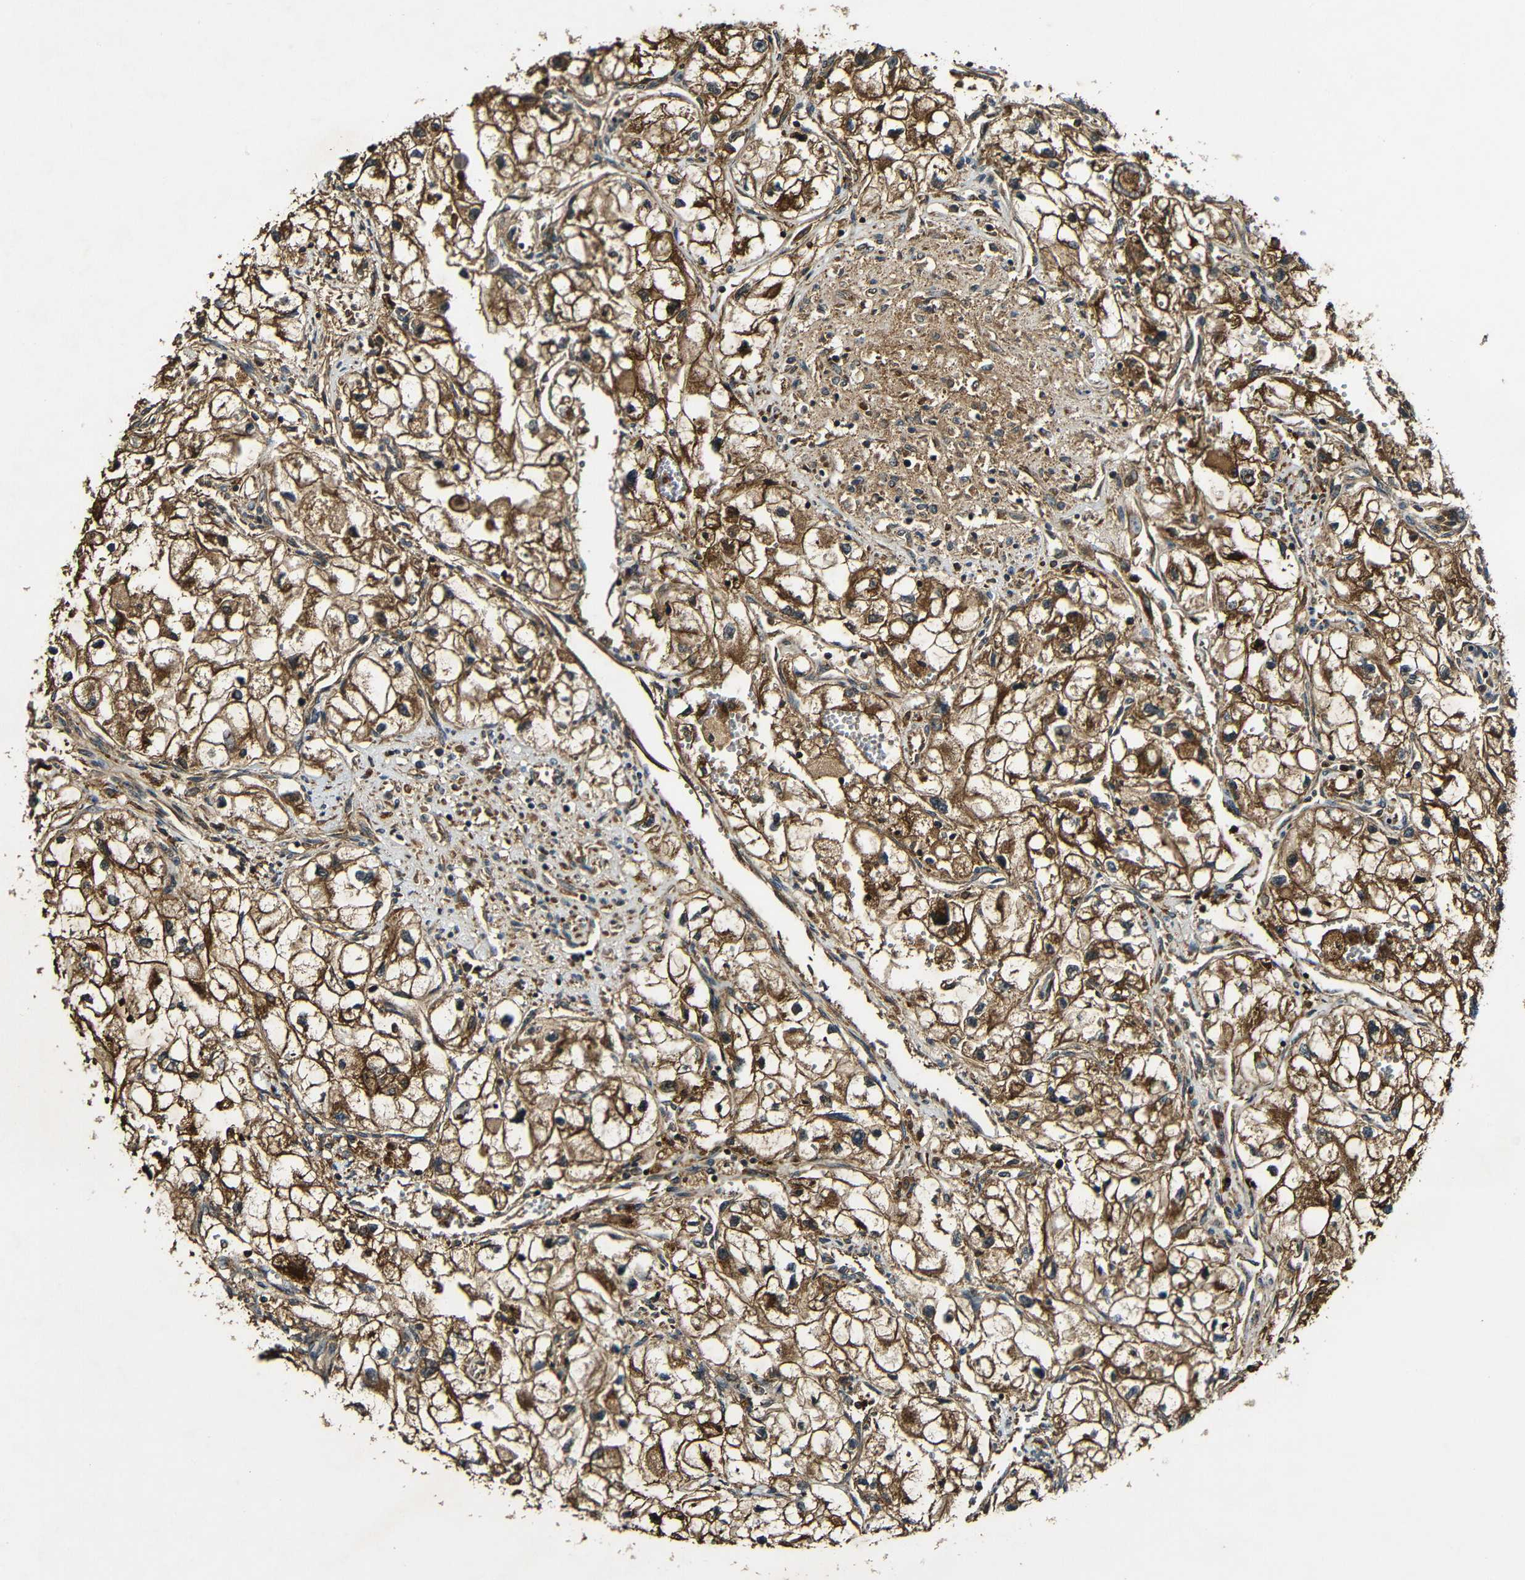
{"staining": {"intensity": "moderate", "quantity": ">75%", "location": "cytoplasmic/membranous"}, "tissue": "renal cancer", "cell_type": "Tumor cells", "image_type": "cancer", "snomed": [{"axis": "morphology", "description": "Adenocarcinoma, NOS"}, {"axis": "topography", "description": "Kidney"}], "caption": "Immunohistochemical staining of human renal adenocarcinoma demonstrates medium levels of moderate cytoplasmic/membranous positivity in about >75% of tumor cells.", "gene": "CASP8", "patient": {"sex": "female", "age": 70}}